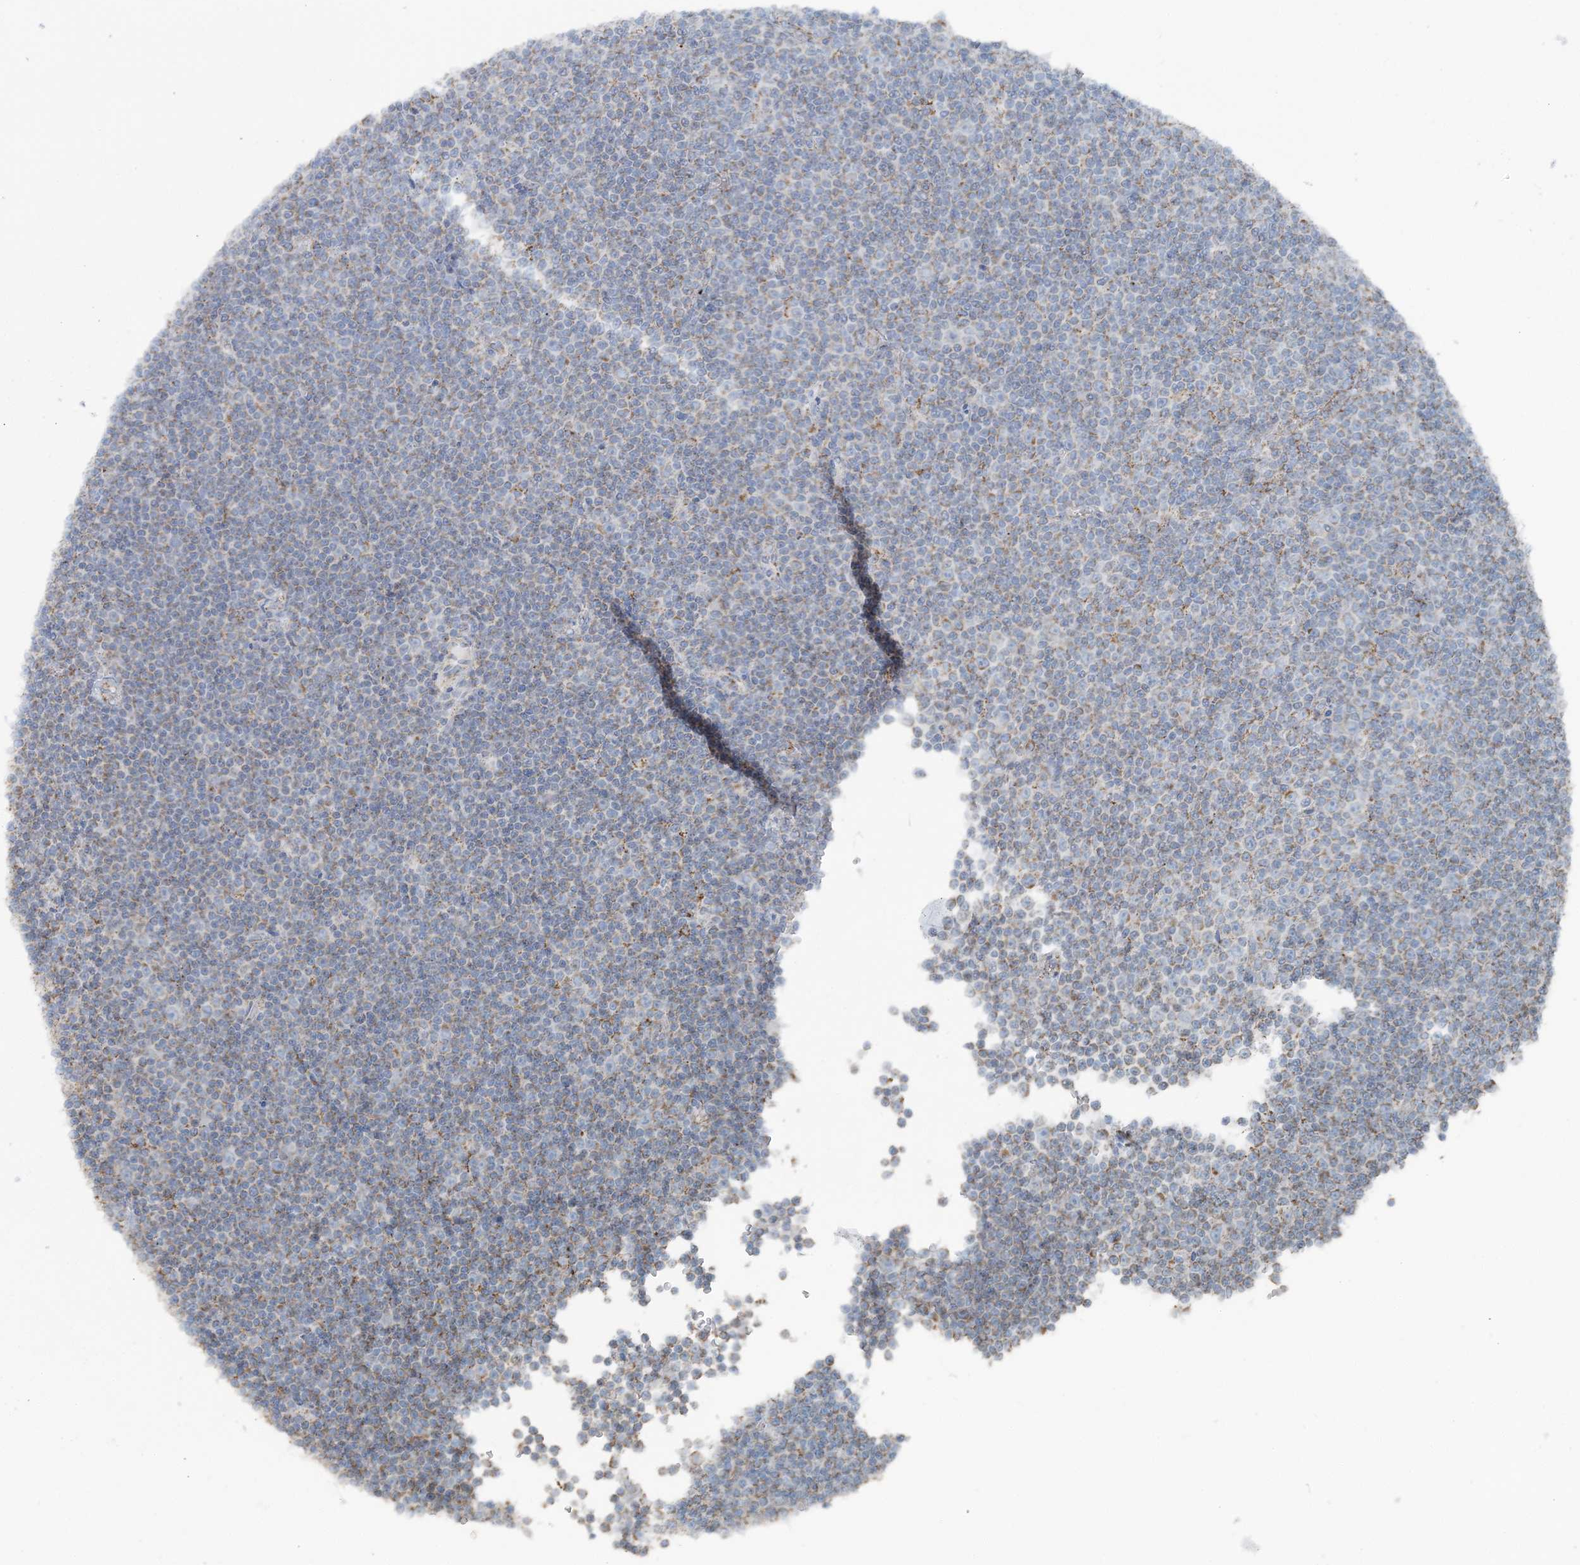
{"staining": {"intensity": "weak", "quantity": "<25%", "location": "cytoplasmic/membranous"}, "tissue": "lymphoma", "cell_type": "Tumor cells", "image_type": "cancer", "snomed": [{"axis": "morphology", "description": "Malignant lymphoma, non-Hodgkin's type, Low grade"}, {"axis": "topography", "description": "Lymph node"}], "caption": "IHC photomicrograph of lymphoma stained for a protein (brown), which reveals no staining in tumor cells. (DAB IHC, high magnification).", "gene": "PCCB", "patient": {"sex": "female", "age": 67}}